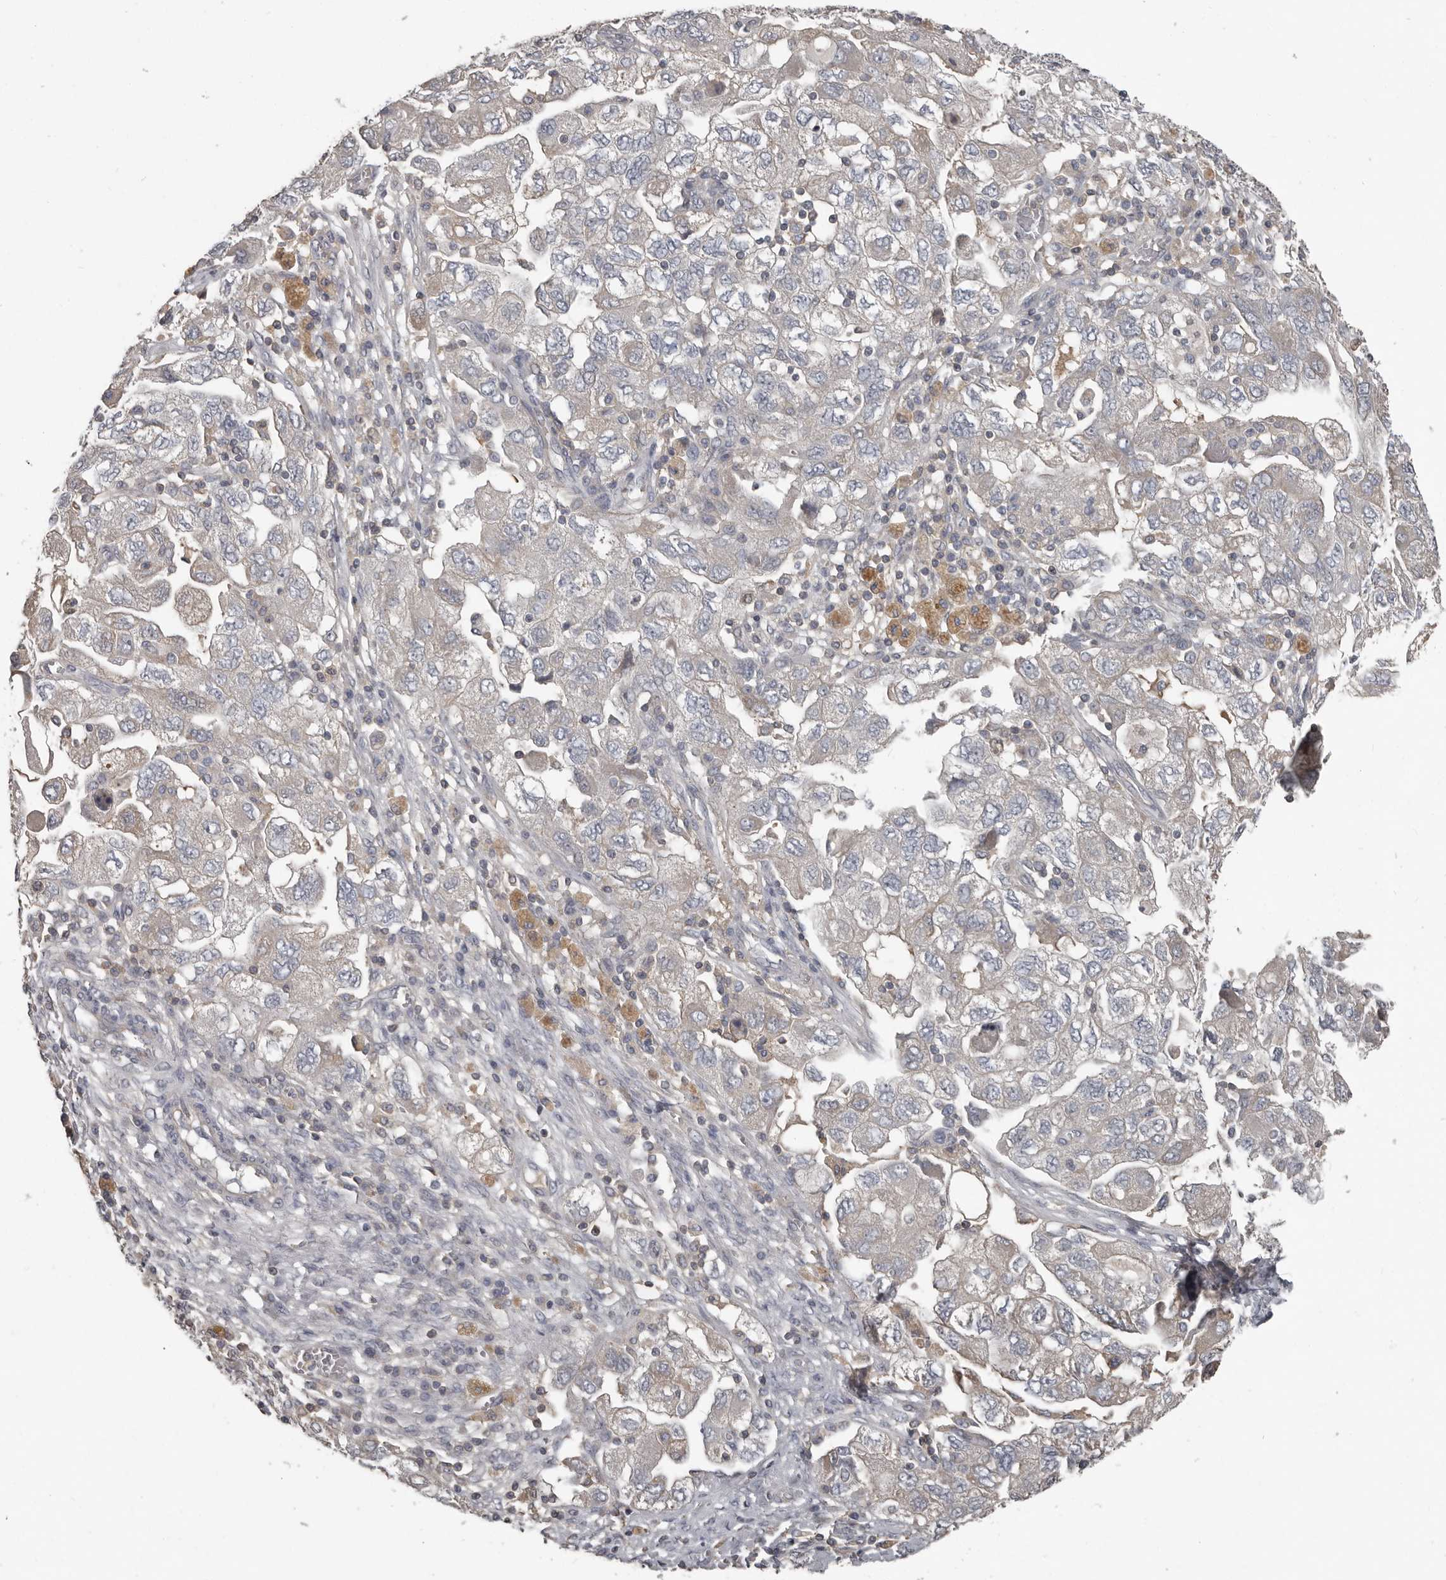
{"staining": {"intensity": "negative", "quantity": "none", "location": "none"}, "tissue": "ovarian cancer", "cell_type": "Tumor cells", "image_type": "cancer", "snomed": [{"axis": "morphology", "description": "Carcinoma, NOS"}, {"axis": "morphology", "description": "Cystadenocarcinoma, serous, NOS"}, {"axis": "topography", "description": "Ovary"}], "caption": "The immunohistochemistry histopathology image has no significant expression in tumor cells of ovarian serous cystadenocarcinoma tissue. (Brightfield microscopy of DAB immunohistochemistry (IHC) at high magnification).", "gene": "CA6", "patient": {"sex": "female", "age": 69}}